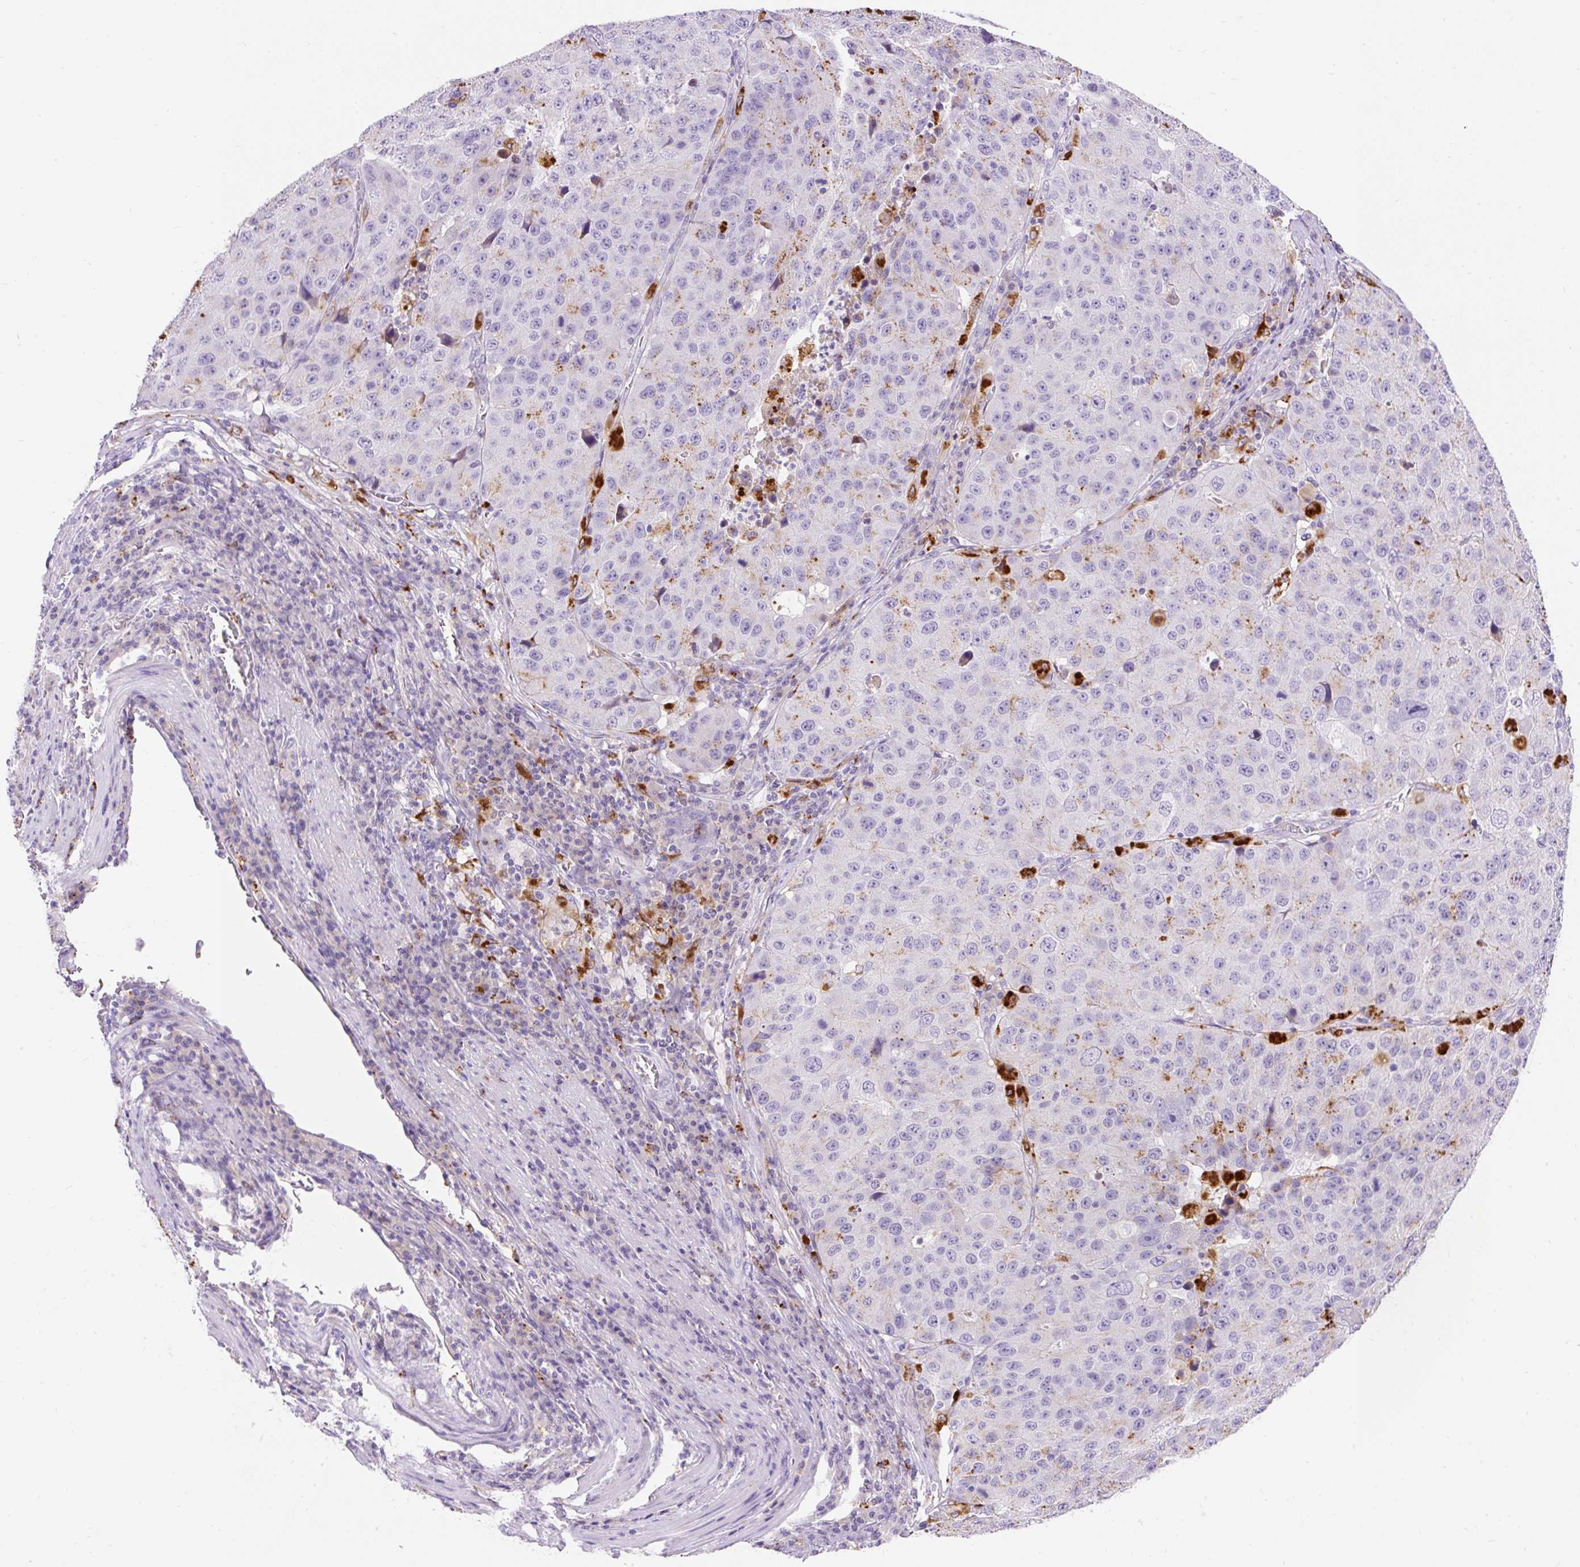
{"staining": {"intensity": "negative", "quantity": "none", "location": "none"}, "tissue": "stomach cancer", "cell_type": "Tumor cells", "image_type": "cancer", "snomed": [{"axis": "morphology", "description": "Adenocarcinoma, NOS"}, {"axis": "topography", "description": "Stomach"}], "caption": "DAB immunohistochemical staining of stomach adenocarcinoma demonstrates no significant expression in tumor cells.", "gene": "TMEM150C", "patient": {"sex": "male", "age": 71}}